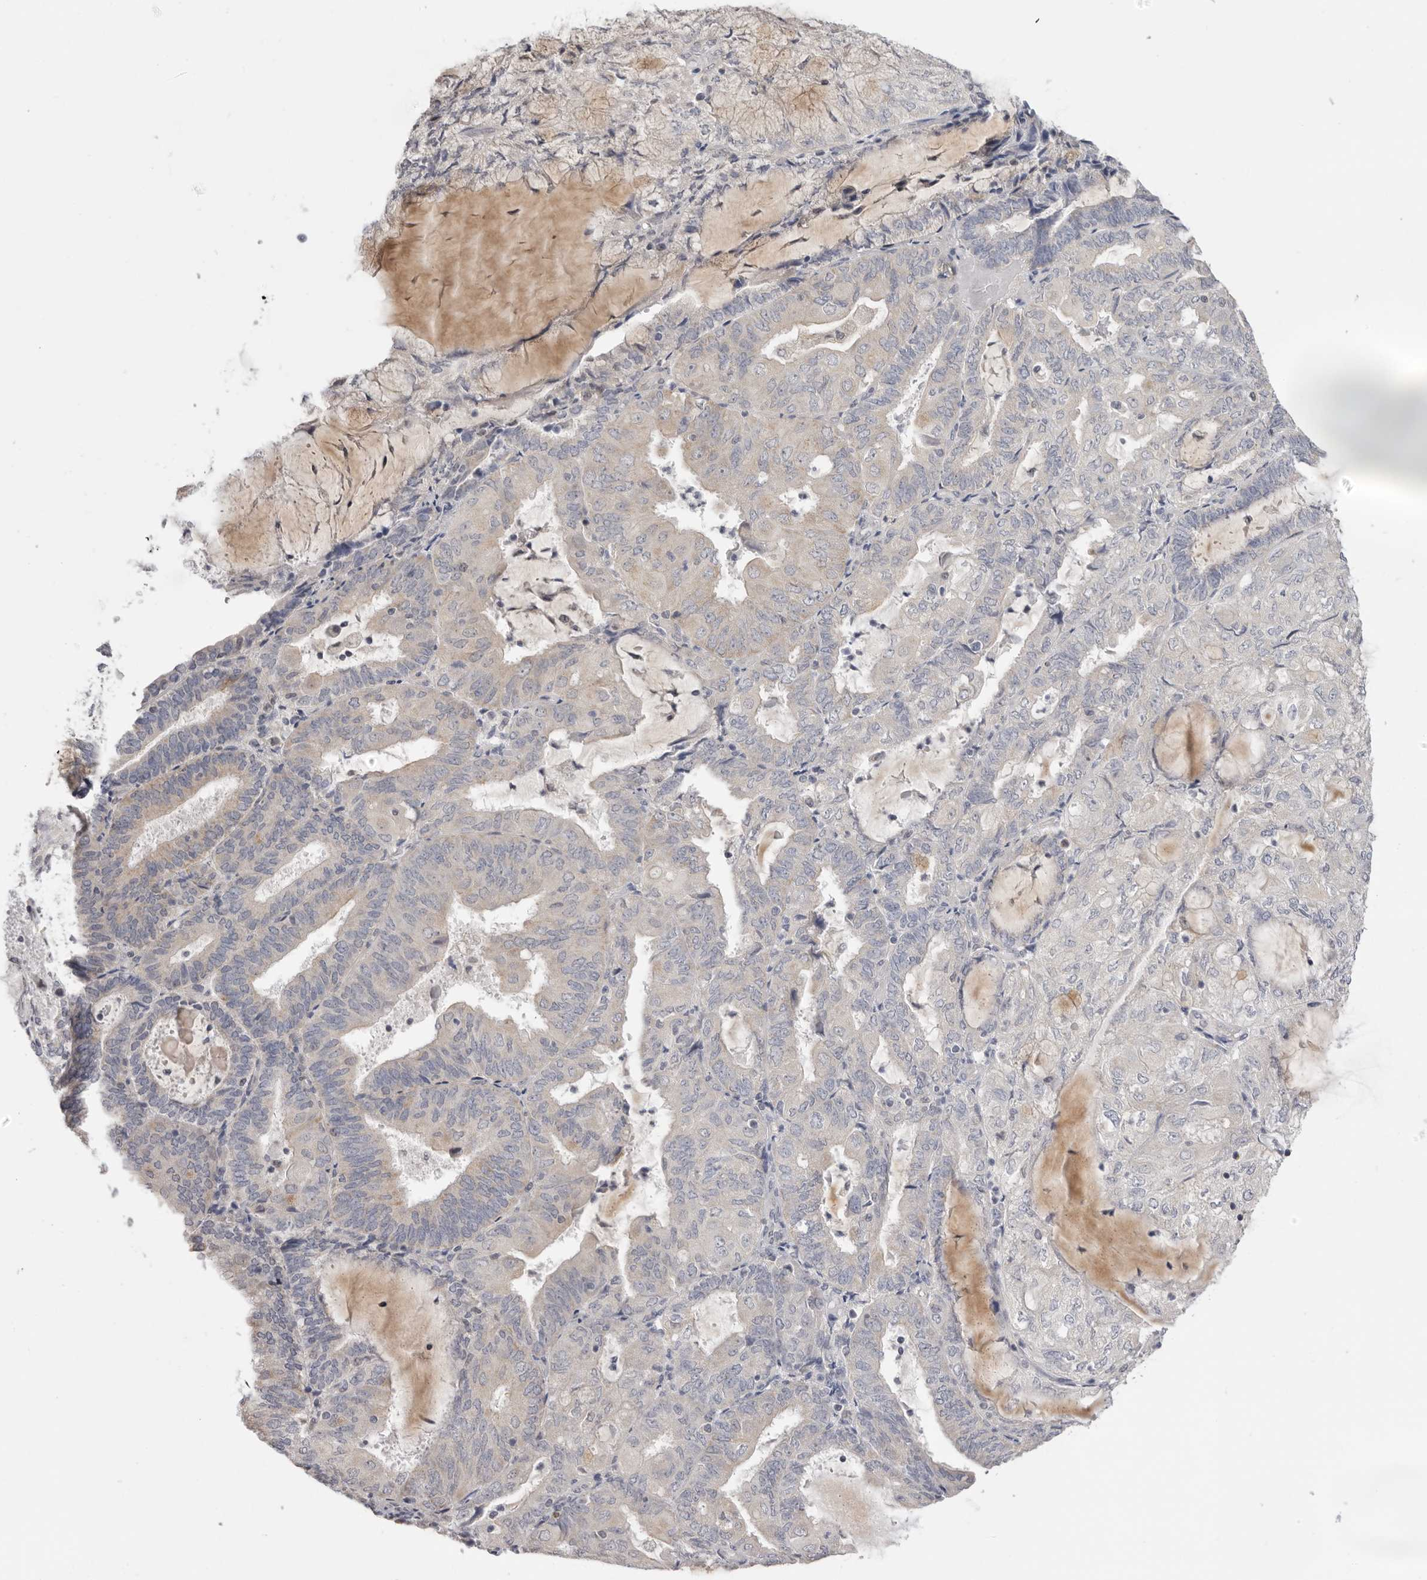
{"staining": {"intensity": "negative", "quantity": "none", "location": "none"}, "tissue": "endometrial cancer", "cell_type": "Tumor cells", "image_type": "cancer", "snomed": [{"axis": "morphology", "description": "Adenocarcinoma, NOS"}, {"axis": "topography", "description": "Endometrium"}], "caption": "Immunohistochemistry (IHC) micrograph of endometrial cancer stained for a protein (brown), which reveals no expression in tumor cells.", "gene": "XIRP1", "patient": {"sex": "female", "age": 81}}